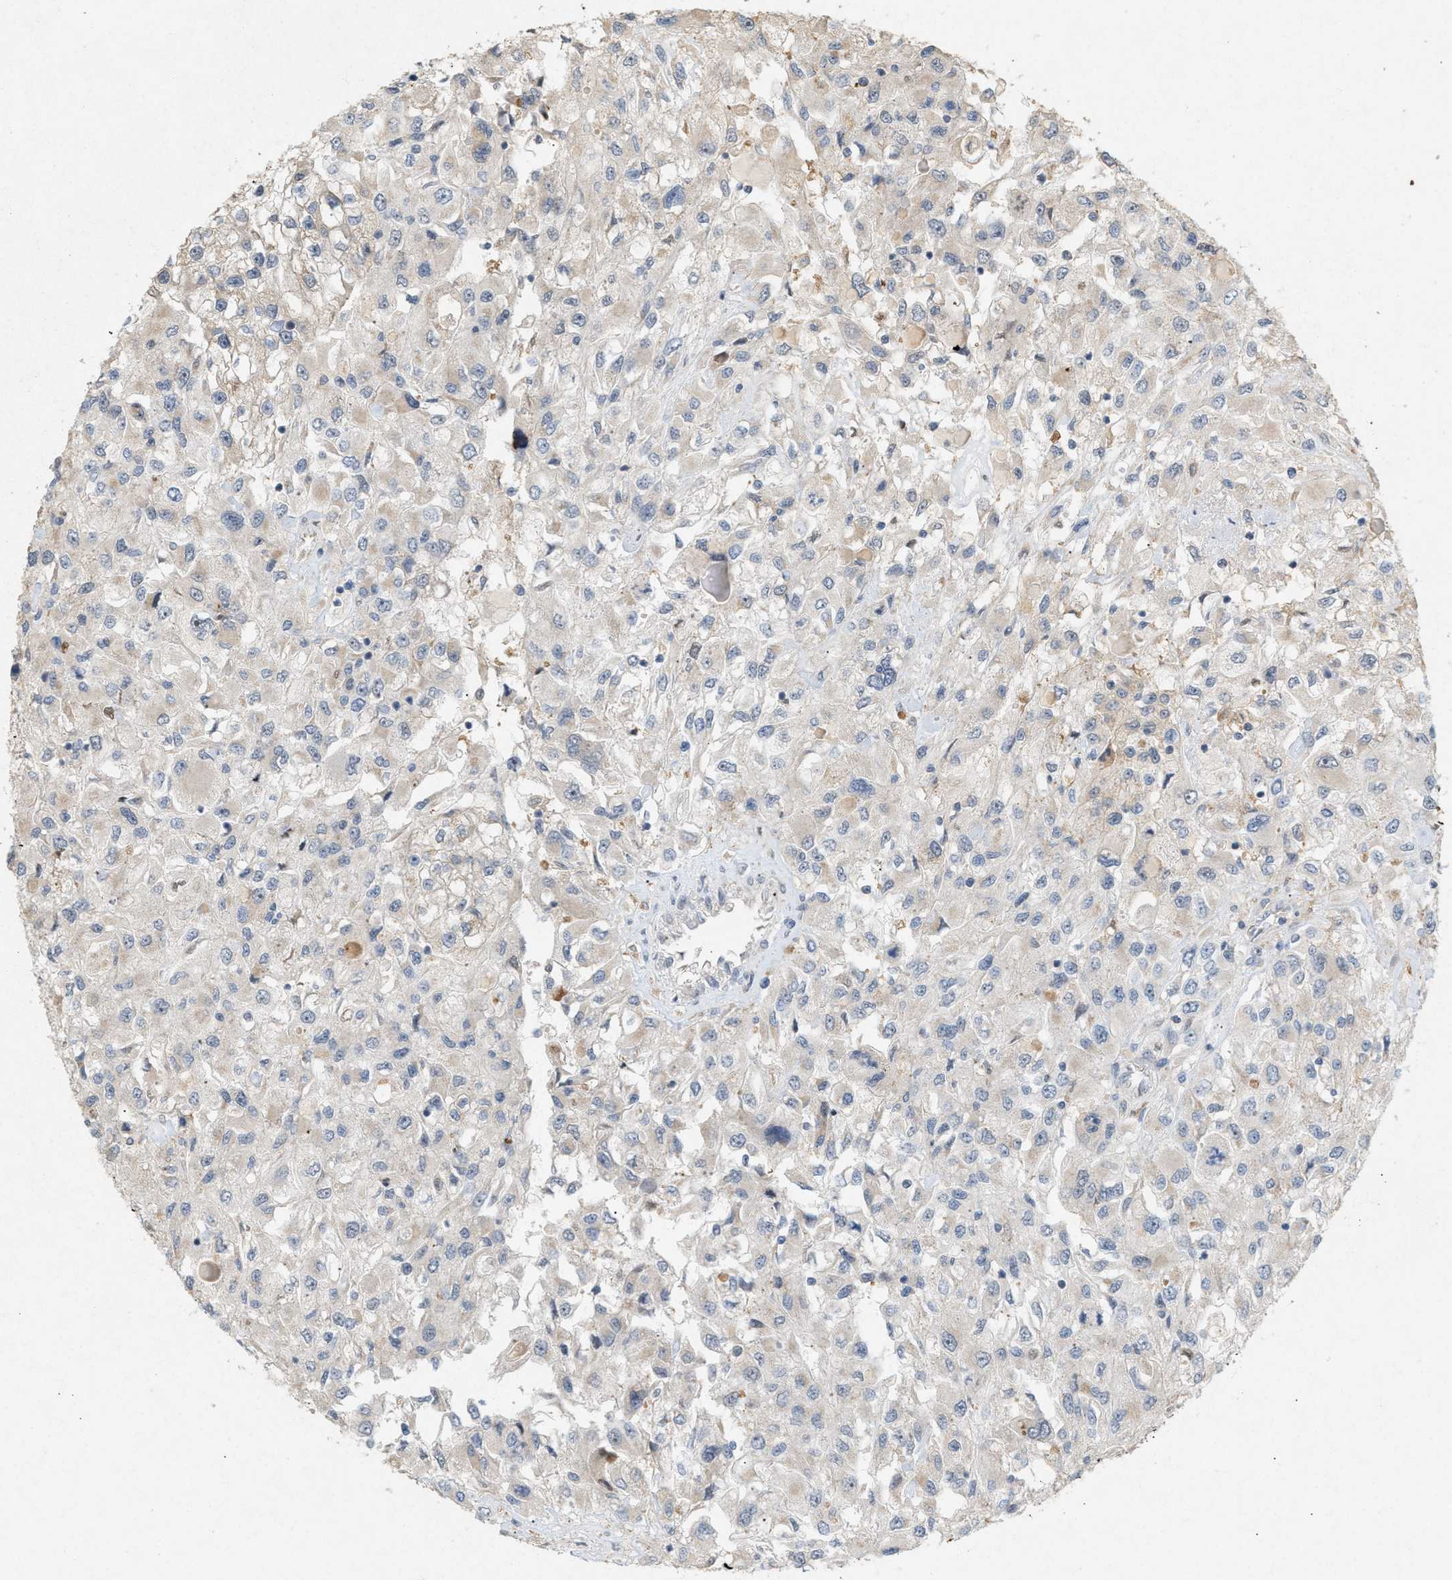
{"staining": {"intensity": "negative", "quantity": "none", "location": "none"}, "tissue": "renal cancer", "cell_type": "Tumor cells", "image_type": "cancer", "snomed": [{"axis": "morphology", "description": "Adenocarcinoma, NOS"}, {"axis": "topography", "description": "Kidney"}], "caption": "This photomicrograph is of renal cancer stained with immunohistochemistry to label a protein in brown with the nuclei are counter-stained blue. There is no expression in tumor cells.", "gene": "DCAF7", "patient": {"sex": "female", "age": 52}}